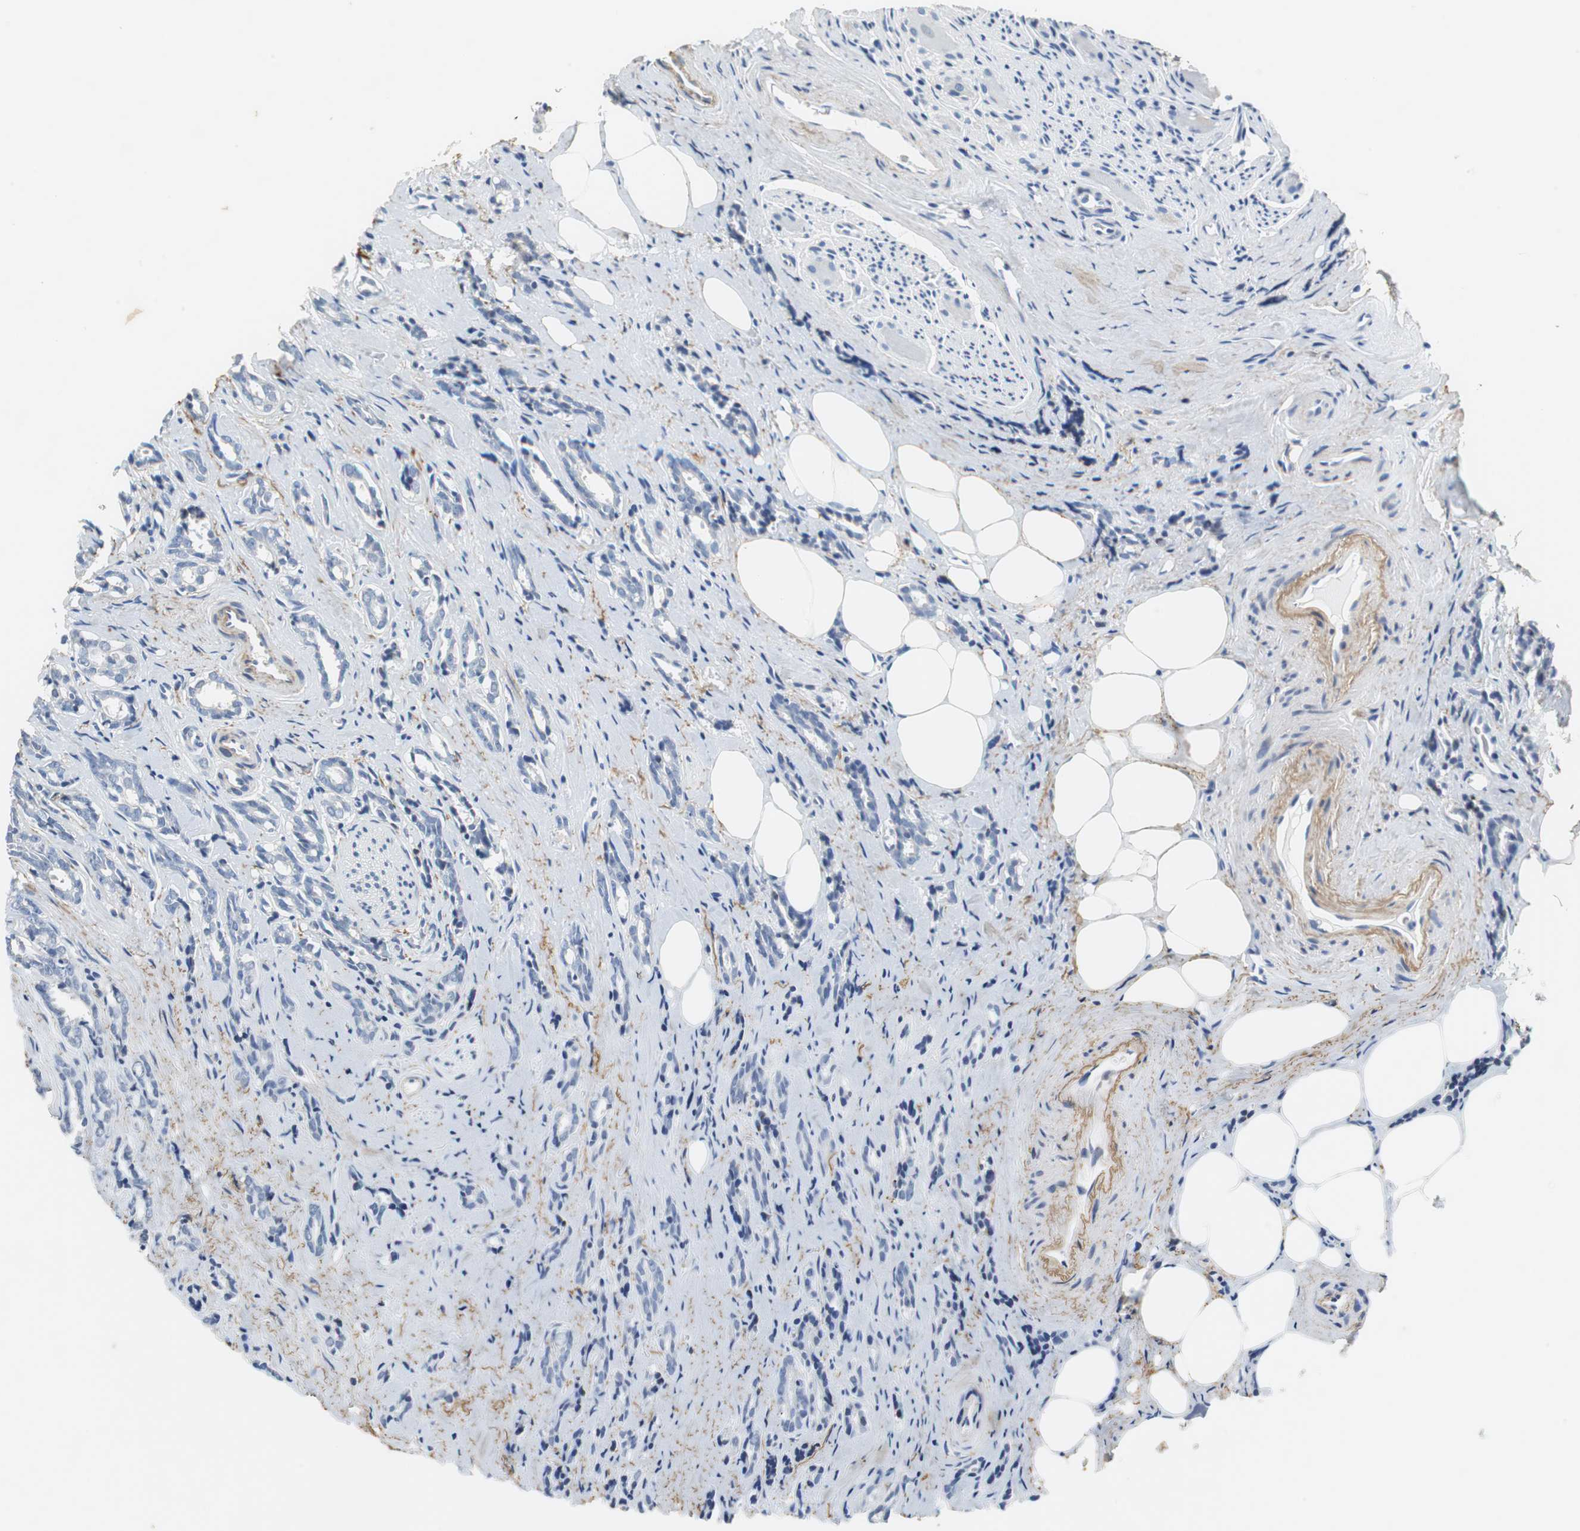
{"staining": {"intensity": "negative", "quantity": "none", "location": "none"}, "tissue": "prostate cancer", "cell_type": "Tumor cells", "image_type": "cancer", "snomed": [{"axis": "morphology", "description": "Adenocarcinoma, High grade"}, {"axis": "topography", "description": "Prostate"}], "caption": "The photomicrograph reveals no staining of tumor cells in prostate cancer (high-grade adenocarcinoma).", "gene": "MUC7", "patient": {"sex": "male", "age": 67}}